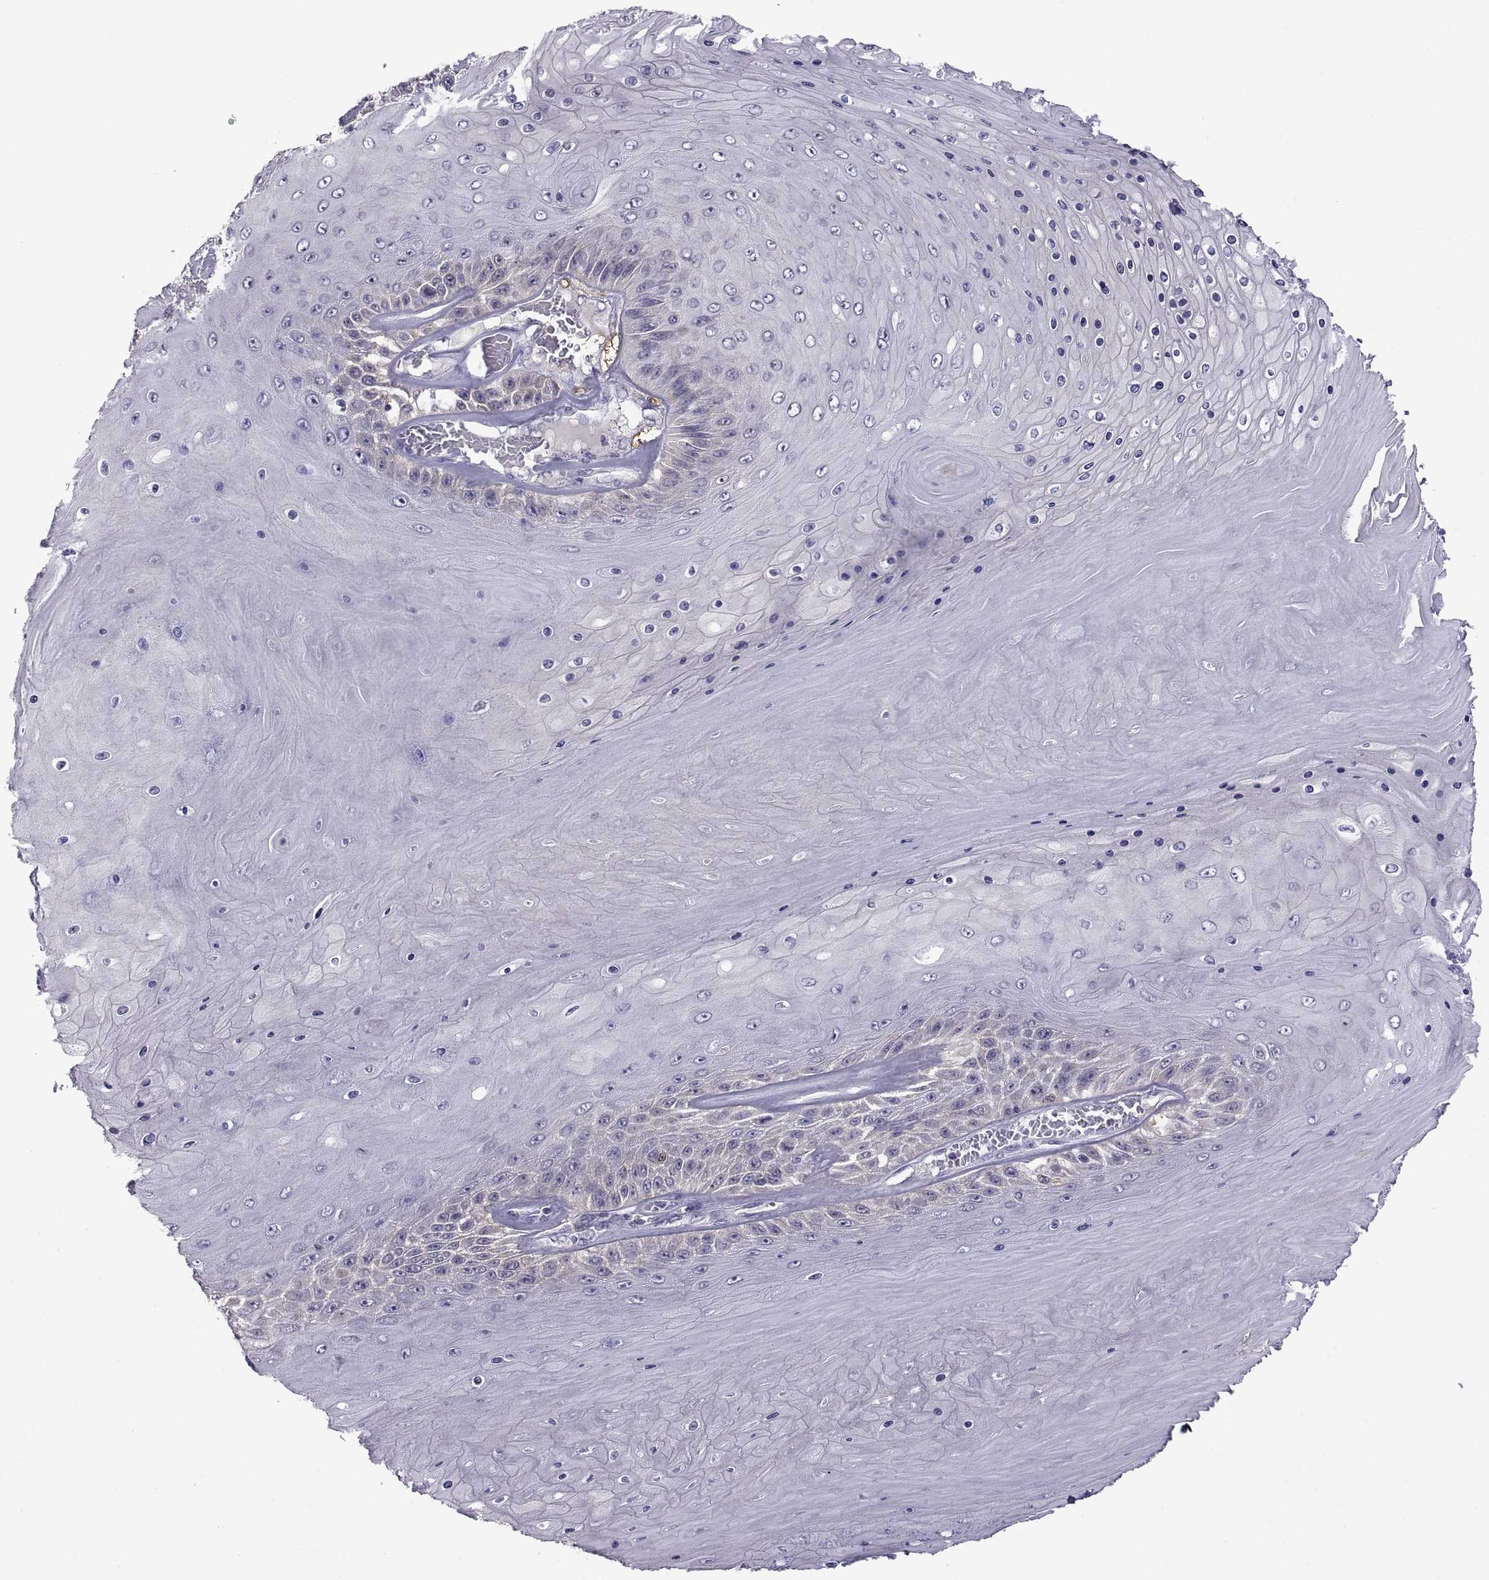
{"staining": {"intensity": "negative", "quantity": "none", "location": "none"}, "tissue": "skin cancer", "cell_type": "Tumor cells", "image_type": "cancer", "snomed": [{"axis": "morphology", "description": "Squamous cell carcinoma, NOS"}, {"axis": "topography", "description": "Skin"}], "caption": "This micrograph is of squamous cell carcinoma (skin) stained with immunohistochemistry (IHC) to label a protein in brown with the nuclei are counter-stained blue. There is no expression in tumor cells.", "gene": "FGF9", "patient": {"sex": "male", "age": 62}}